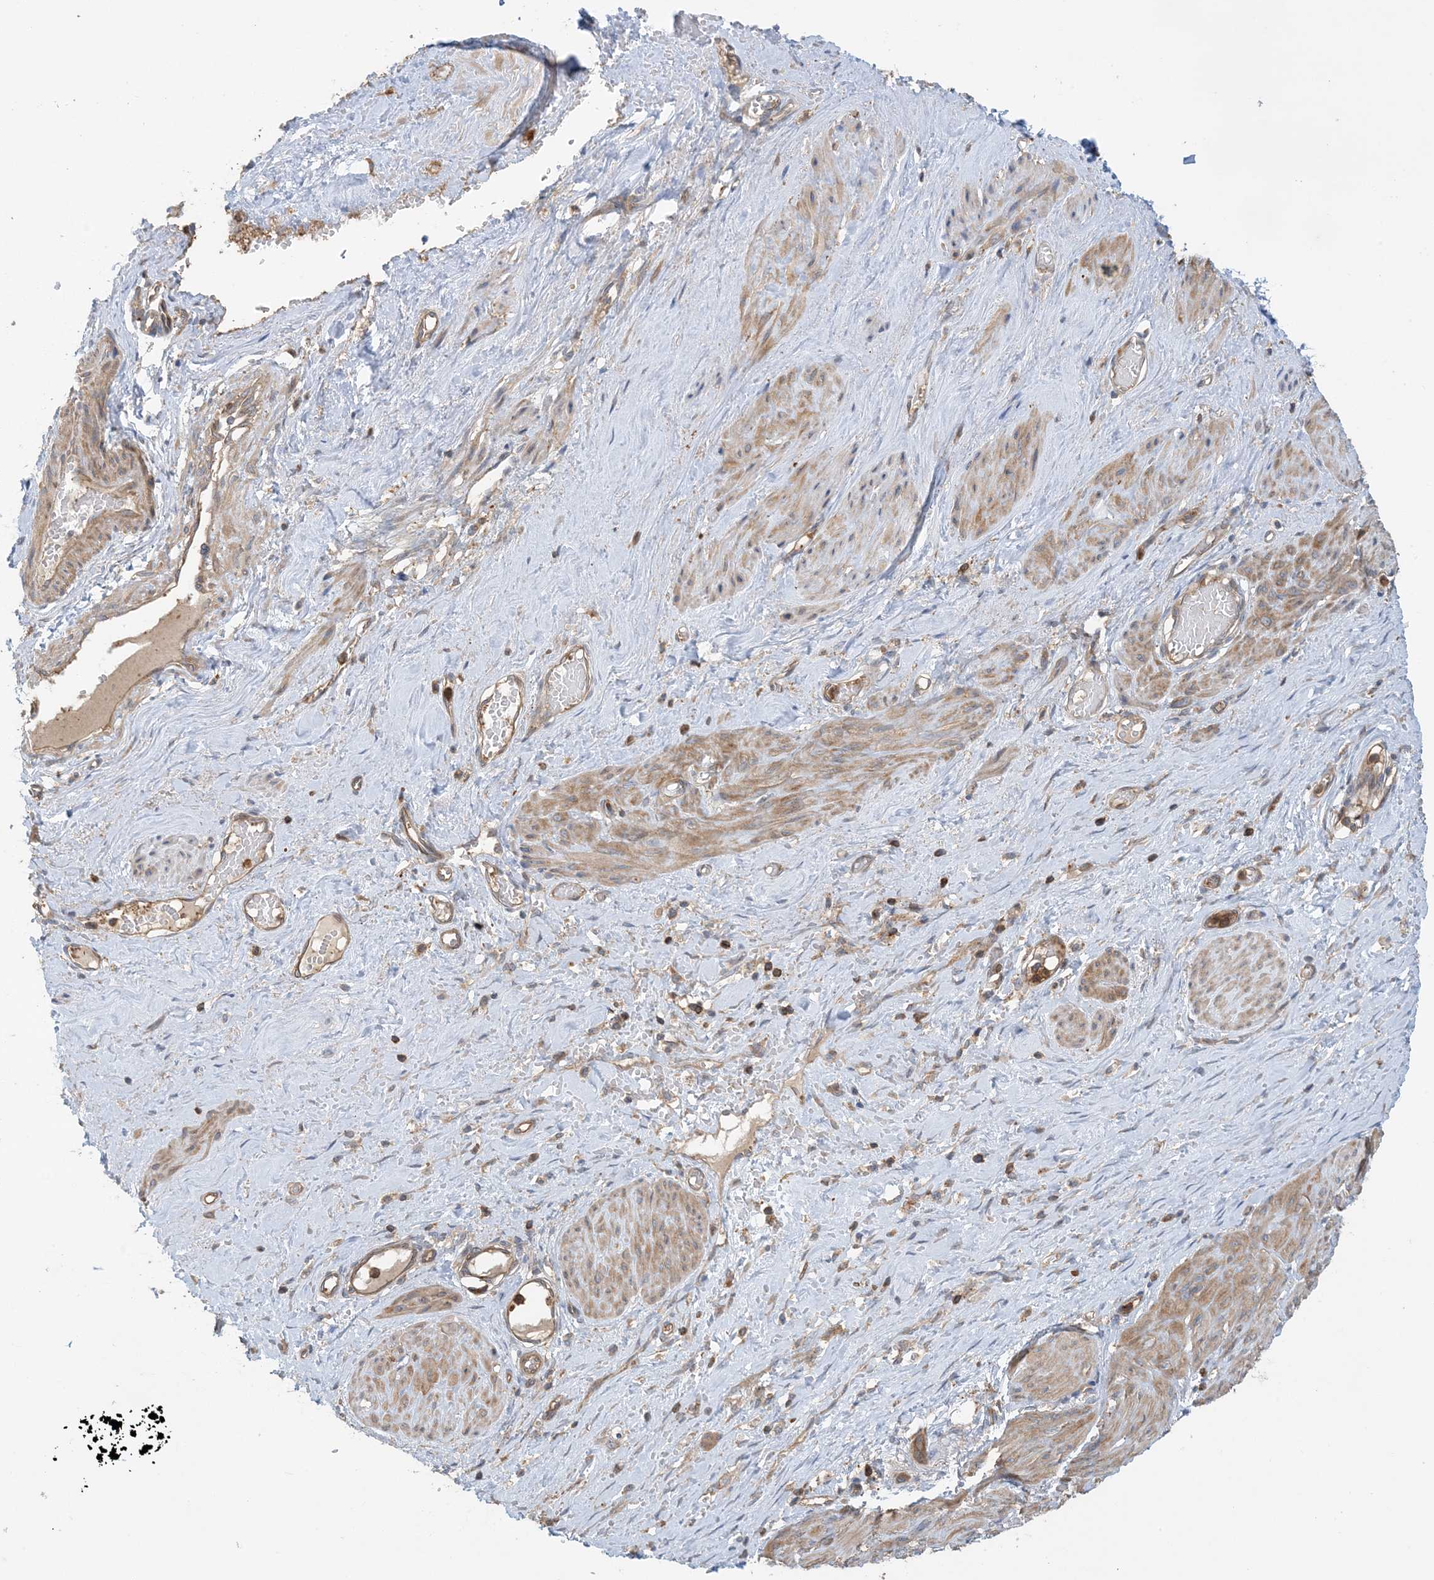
{"staining": {"intensity": "moderate", "quantity": "25%-75%", "location": "cytoplasmic/membranous"}, "tissue": "smooth muscle", "cell_type": "Smooth muscle cells", "image_type": "normal", "snomed": [{"axis": "morphology", "description": "Normal tissue, NOS"}, {"axis": "topography", "description": "Endometrium"}], "caption": "High-magnification brightfield microscopy of unremarkable smooth muscle stained with DAB (brown) and counterstained with hematoxylin (blue). smooth muscle cells exhibit moderate cytoplasmic/membranous expression is seen in approximately25%-75% of cells. (brown staining indicates protein expression, while blue staining denotes nuclei).", "gene": "SFMBT2", "patient": {"sex": "female", "age": 33}}